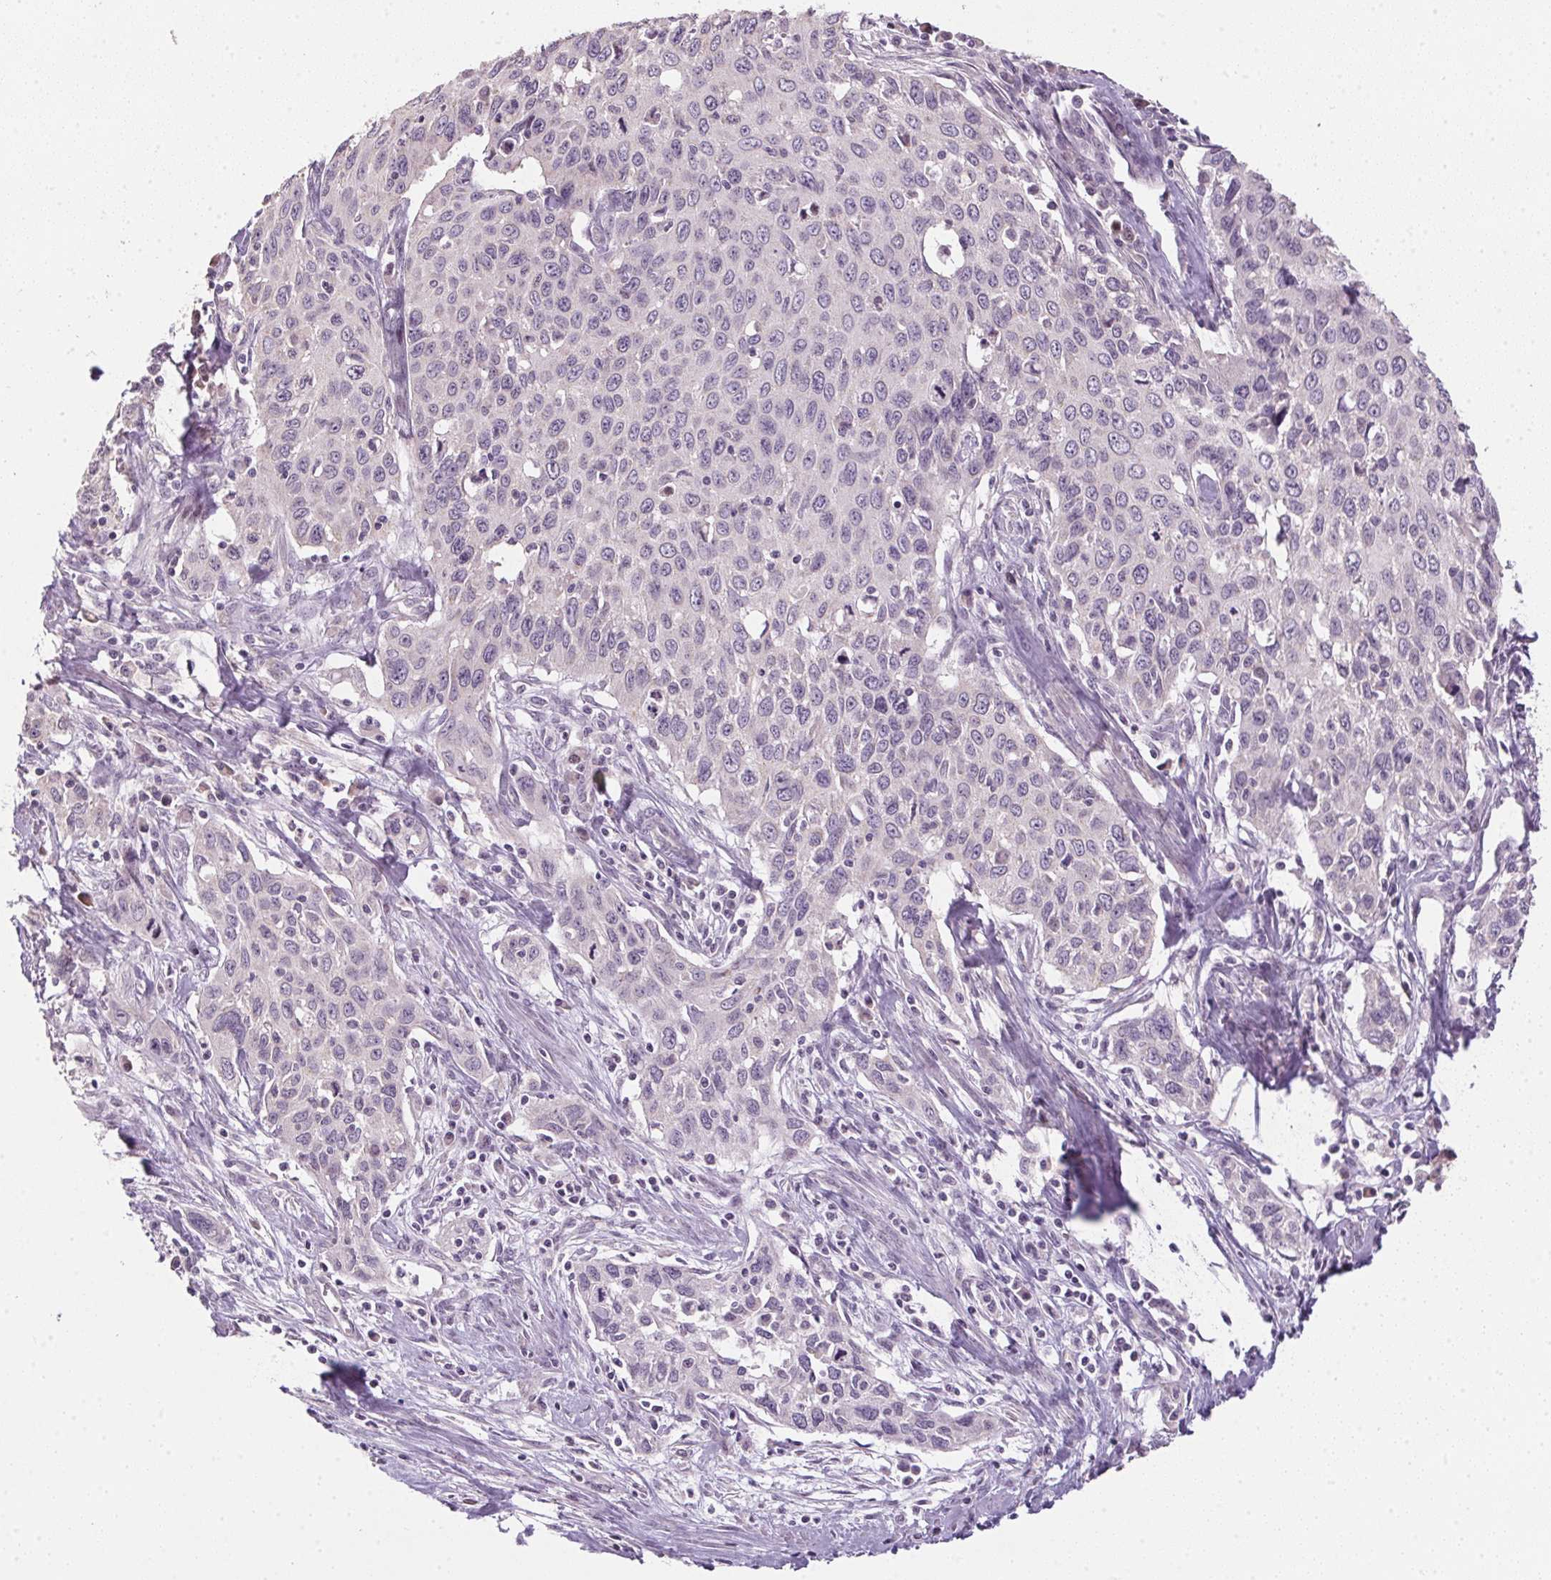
{"staining": {"intensity": "negative", "quantity": "none", "location": "none"}, "tissue": "cervical cancer", "cell_type": "Tumor cells", "image_type": "cancer", "snomed": [{"axis": "morphology", "description": "Squamous cell carcinoma, NOS"}, {"axis": "topography", "description": "Cervix"}], "caption": "Cervical cancer (squamous cell carcinoma) was stained to show a protein in brown. There is no significant positivity in tumor cells.", "gene": "SPACA9", "patient": {"sex": "female", "age": 38}}